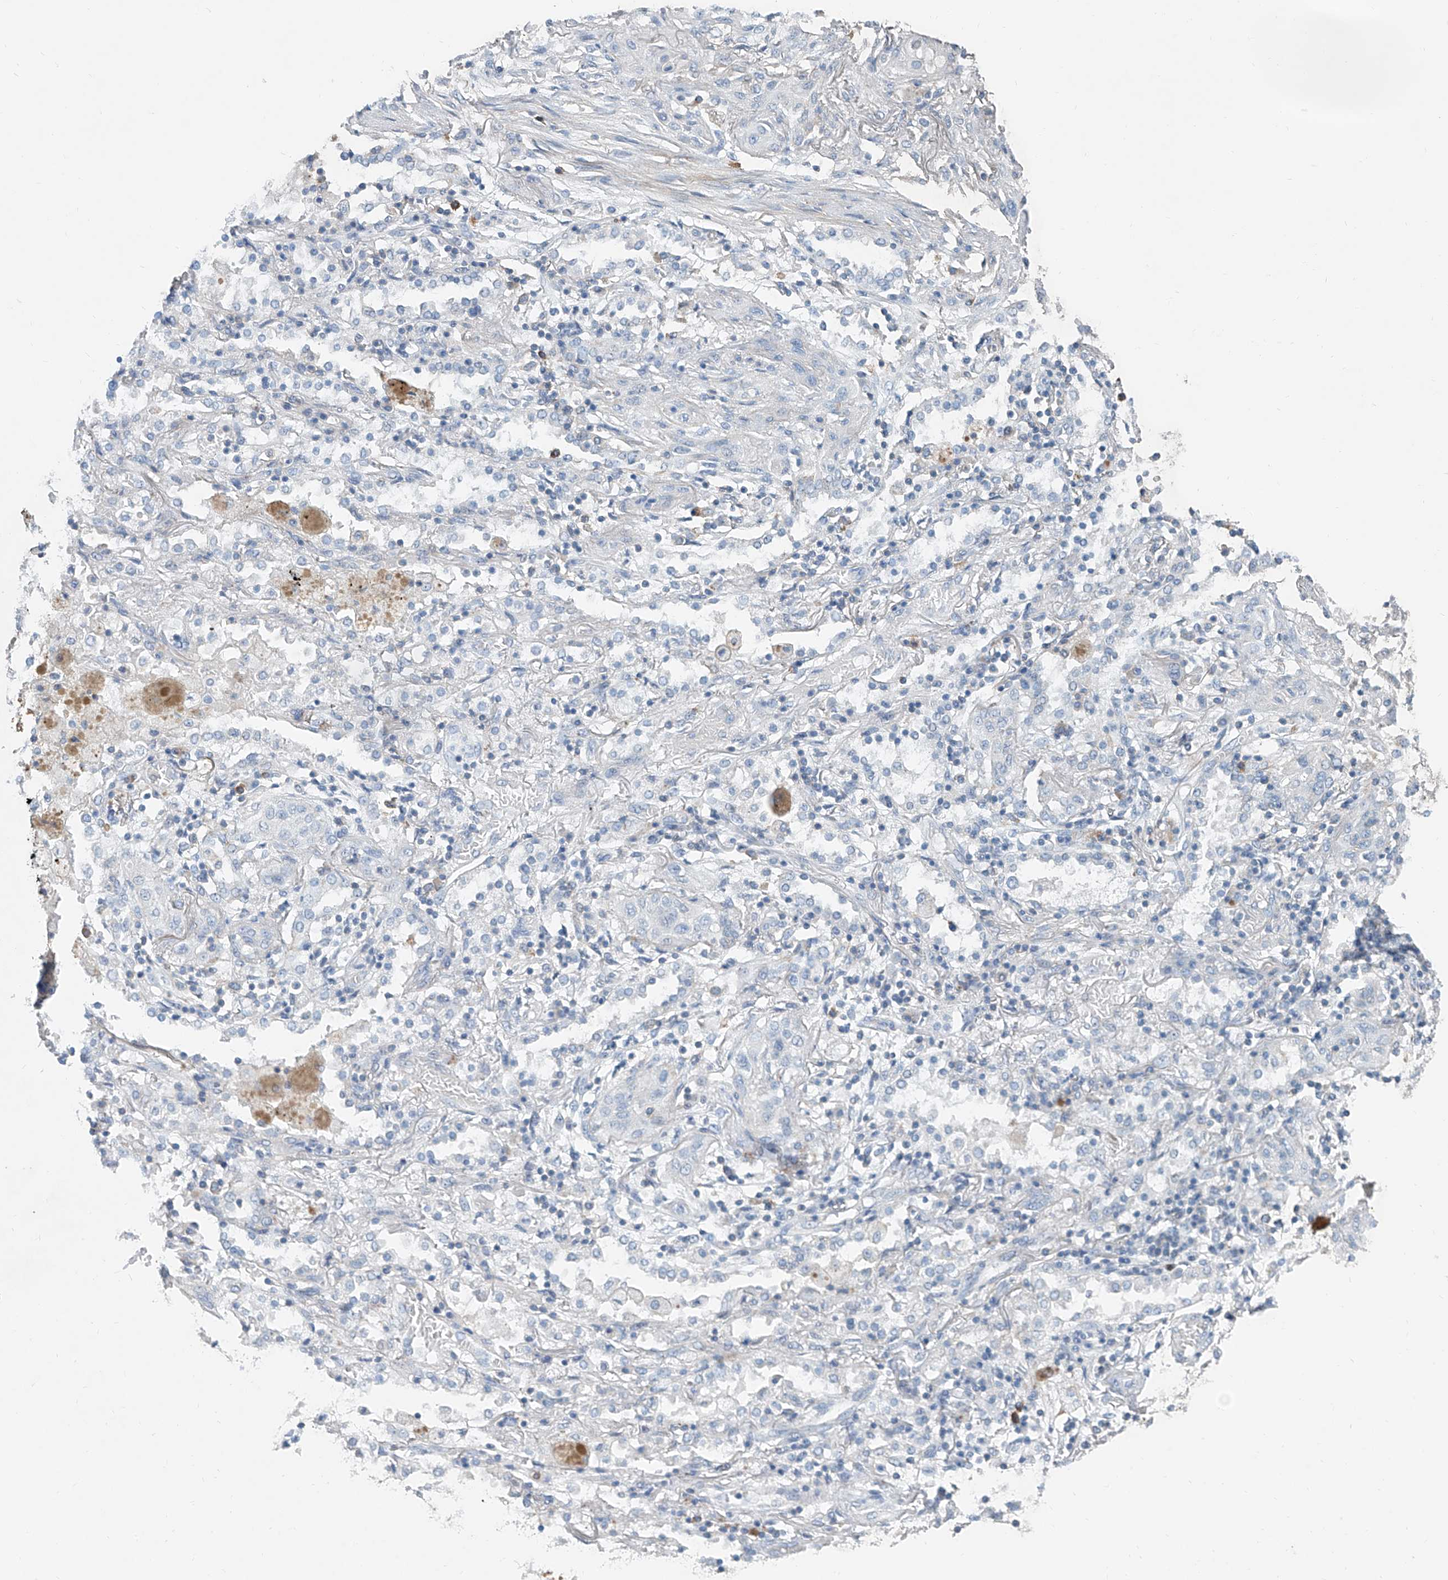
{"staining": {"intensity": "negative", "quantity": "none", "location": "none"}, "tissue": "lung cancer", "cell_type": "Tumor cells", "image_type": "cancer", "snomed": [{"axis": "morphology", "description": "Squamous cell carcinoma, NOS"}, {"axis": "topography", "description": "Lung"}], "caption": "Tumor cells are negative for protein expression in human lung squamous cell carcinoma.", "gene": "ANKRD34A", "patient": {"sex": "female", "age": 47}}